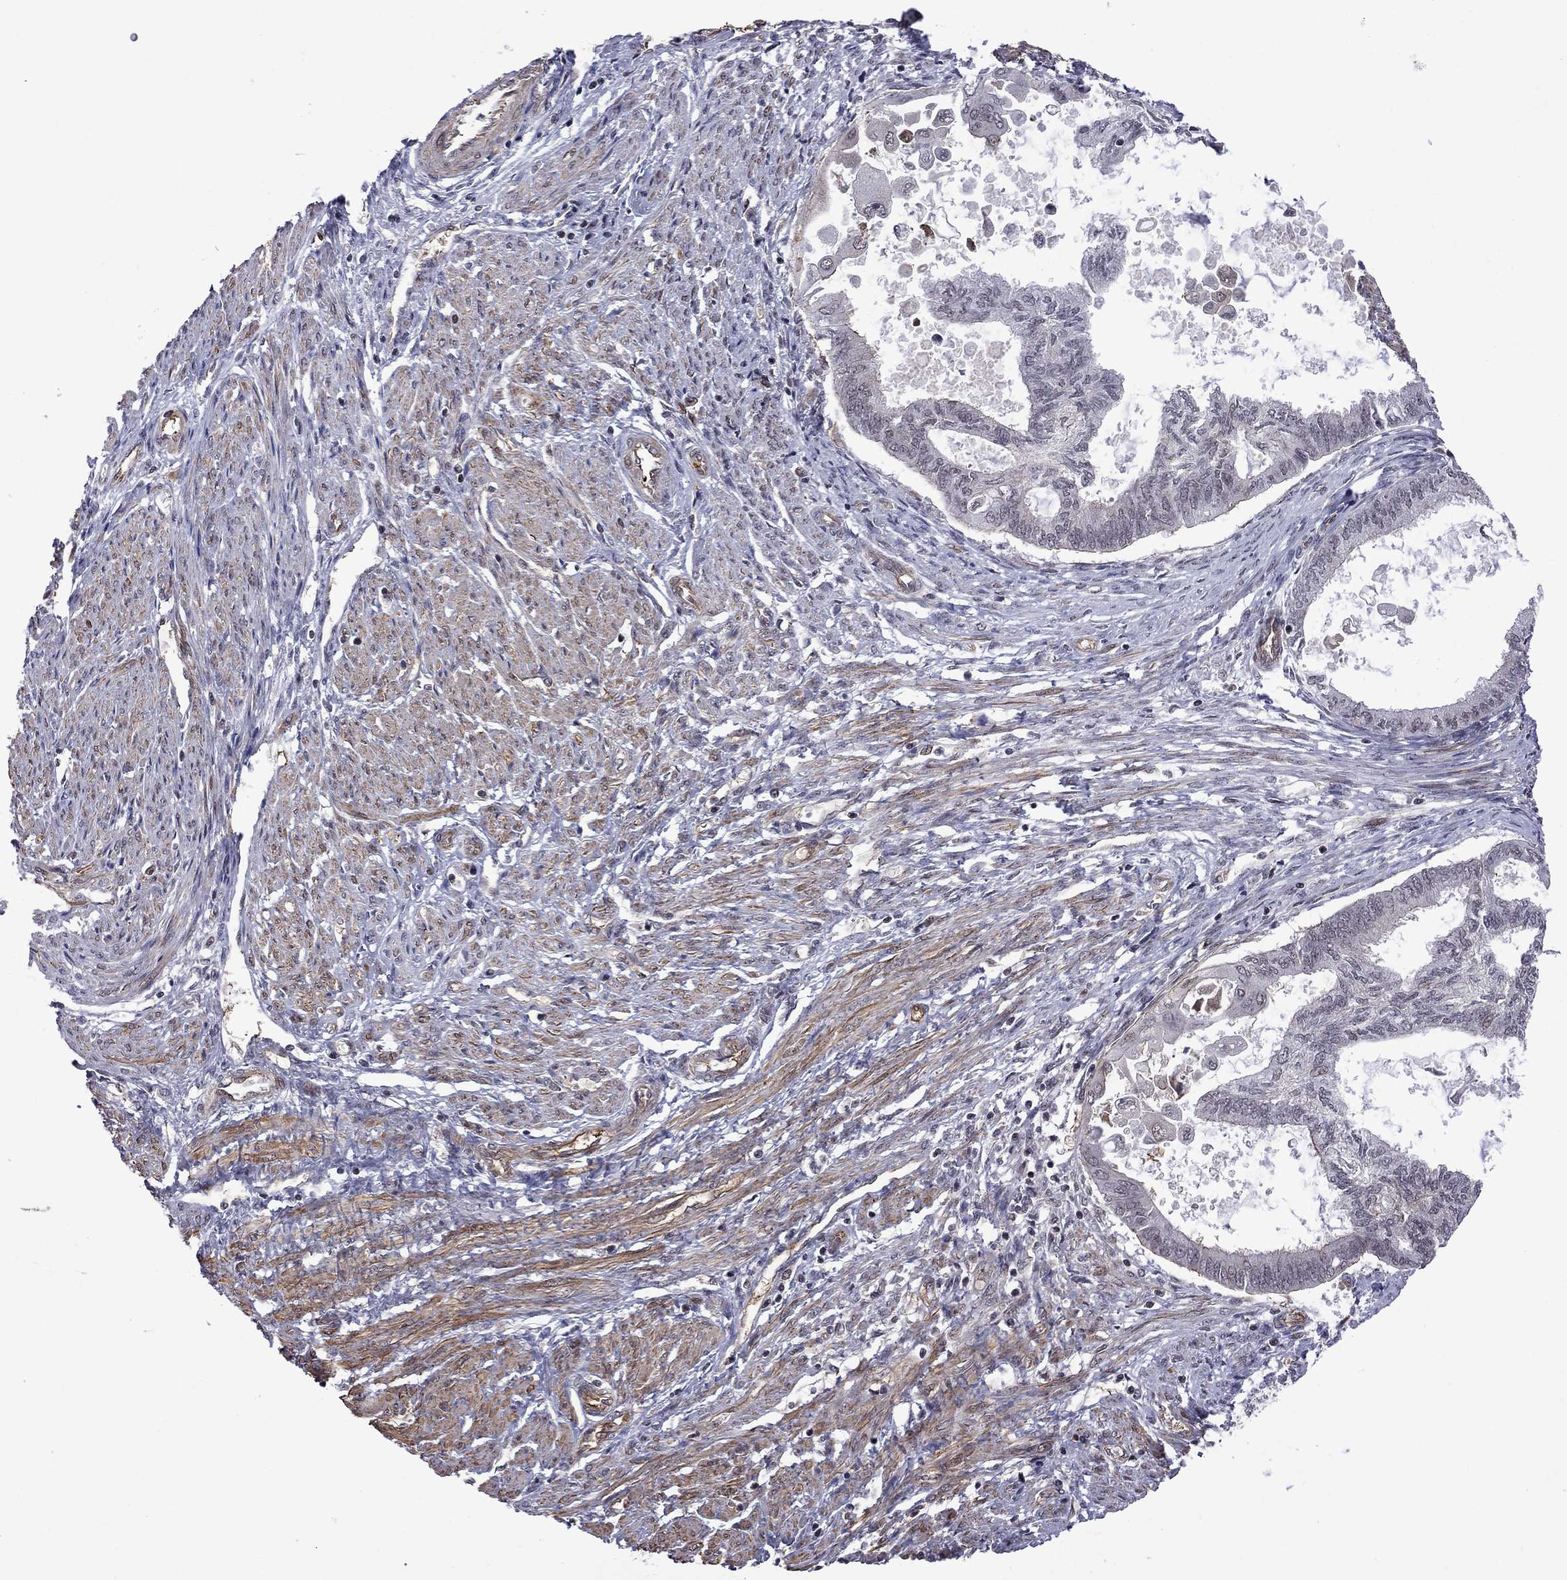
{"staining": {"intensity": "negative", "quantity": "none", "location": "none"}, "tissue": "endometrial cancer", "cell_type": "Tumor cells", "image_type": "cancer", "snomed": [{"axis": "morphology", "description": "Adenocarcinoma, NOS"}, {"axis": "topography", "description": "Endometrium"}], "caption": "A high-resolution photomicrograph shows immunohistochemistry staining of endometrial cancer, which demonstrates no significant positivity in tumor cells. The staining was performed using DAB to visualize the protein expression in brown, while the nuclei were stained in blue with hematoxylin (Magnification: 20x).", "gene": "BRF1", "patient": {"sex": "female", "age": 86}}